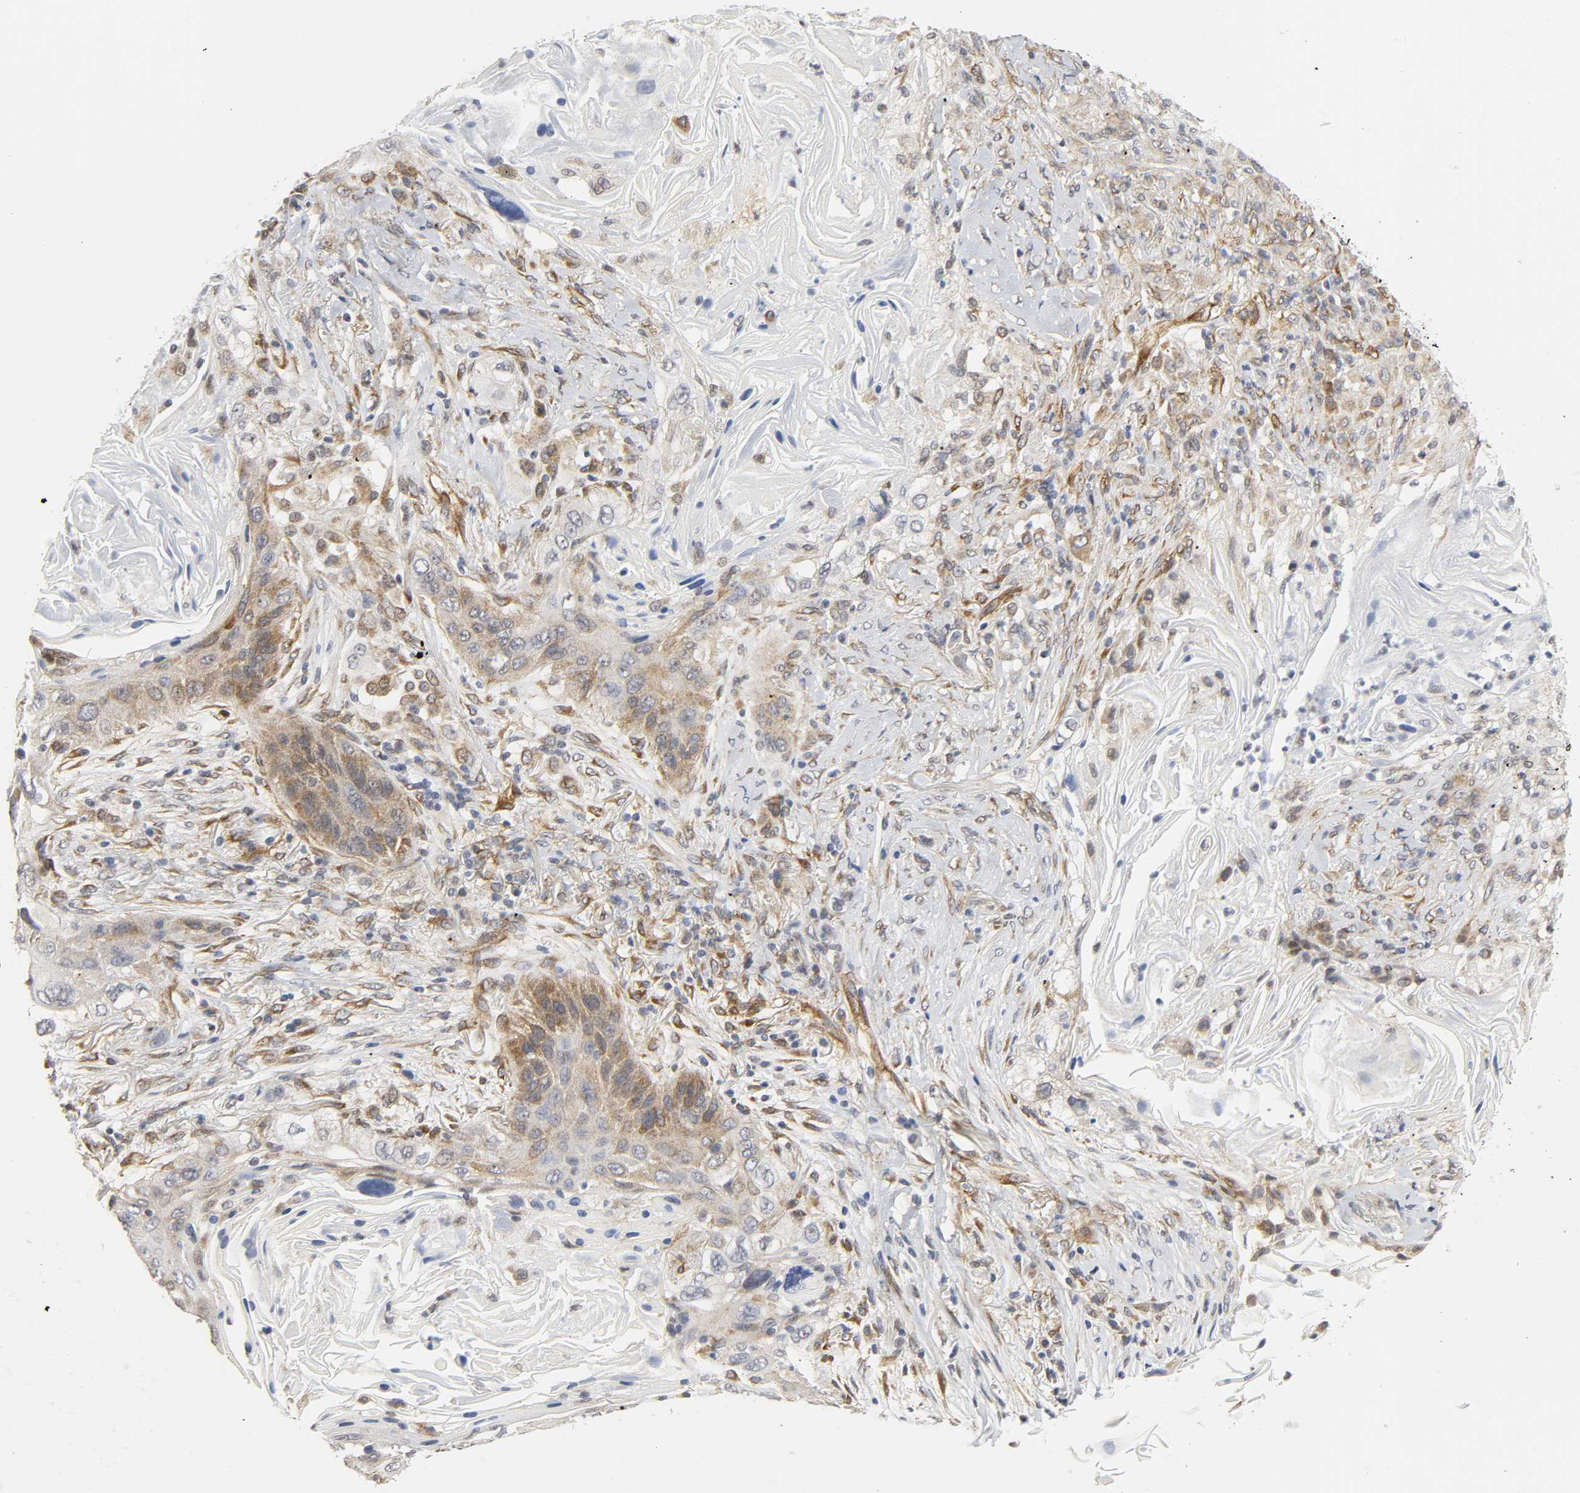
{"staining": {"intensity": "moderate", "quantity": "25%-75%", "location": "cytoplasmic/membranous"}, "tissue": "lung cancer", "cell_type": "Tumor cells", "image_type": "cancer", "snomed": [{"axis": "morphology", "description": "Squamous cell carcinoma, NOS"}, {"axis": "topography", "description": "Lung"}], "caption": "Squamous cell carcinoma (lung) stained with a protein marker shows moderate staining in tumor cells.", "gene": "DOCK1", "patient": {"sex": "female", "age": 67}}